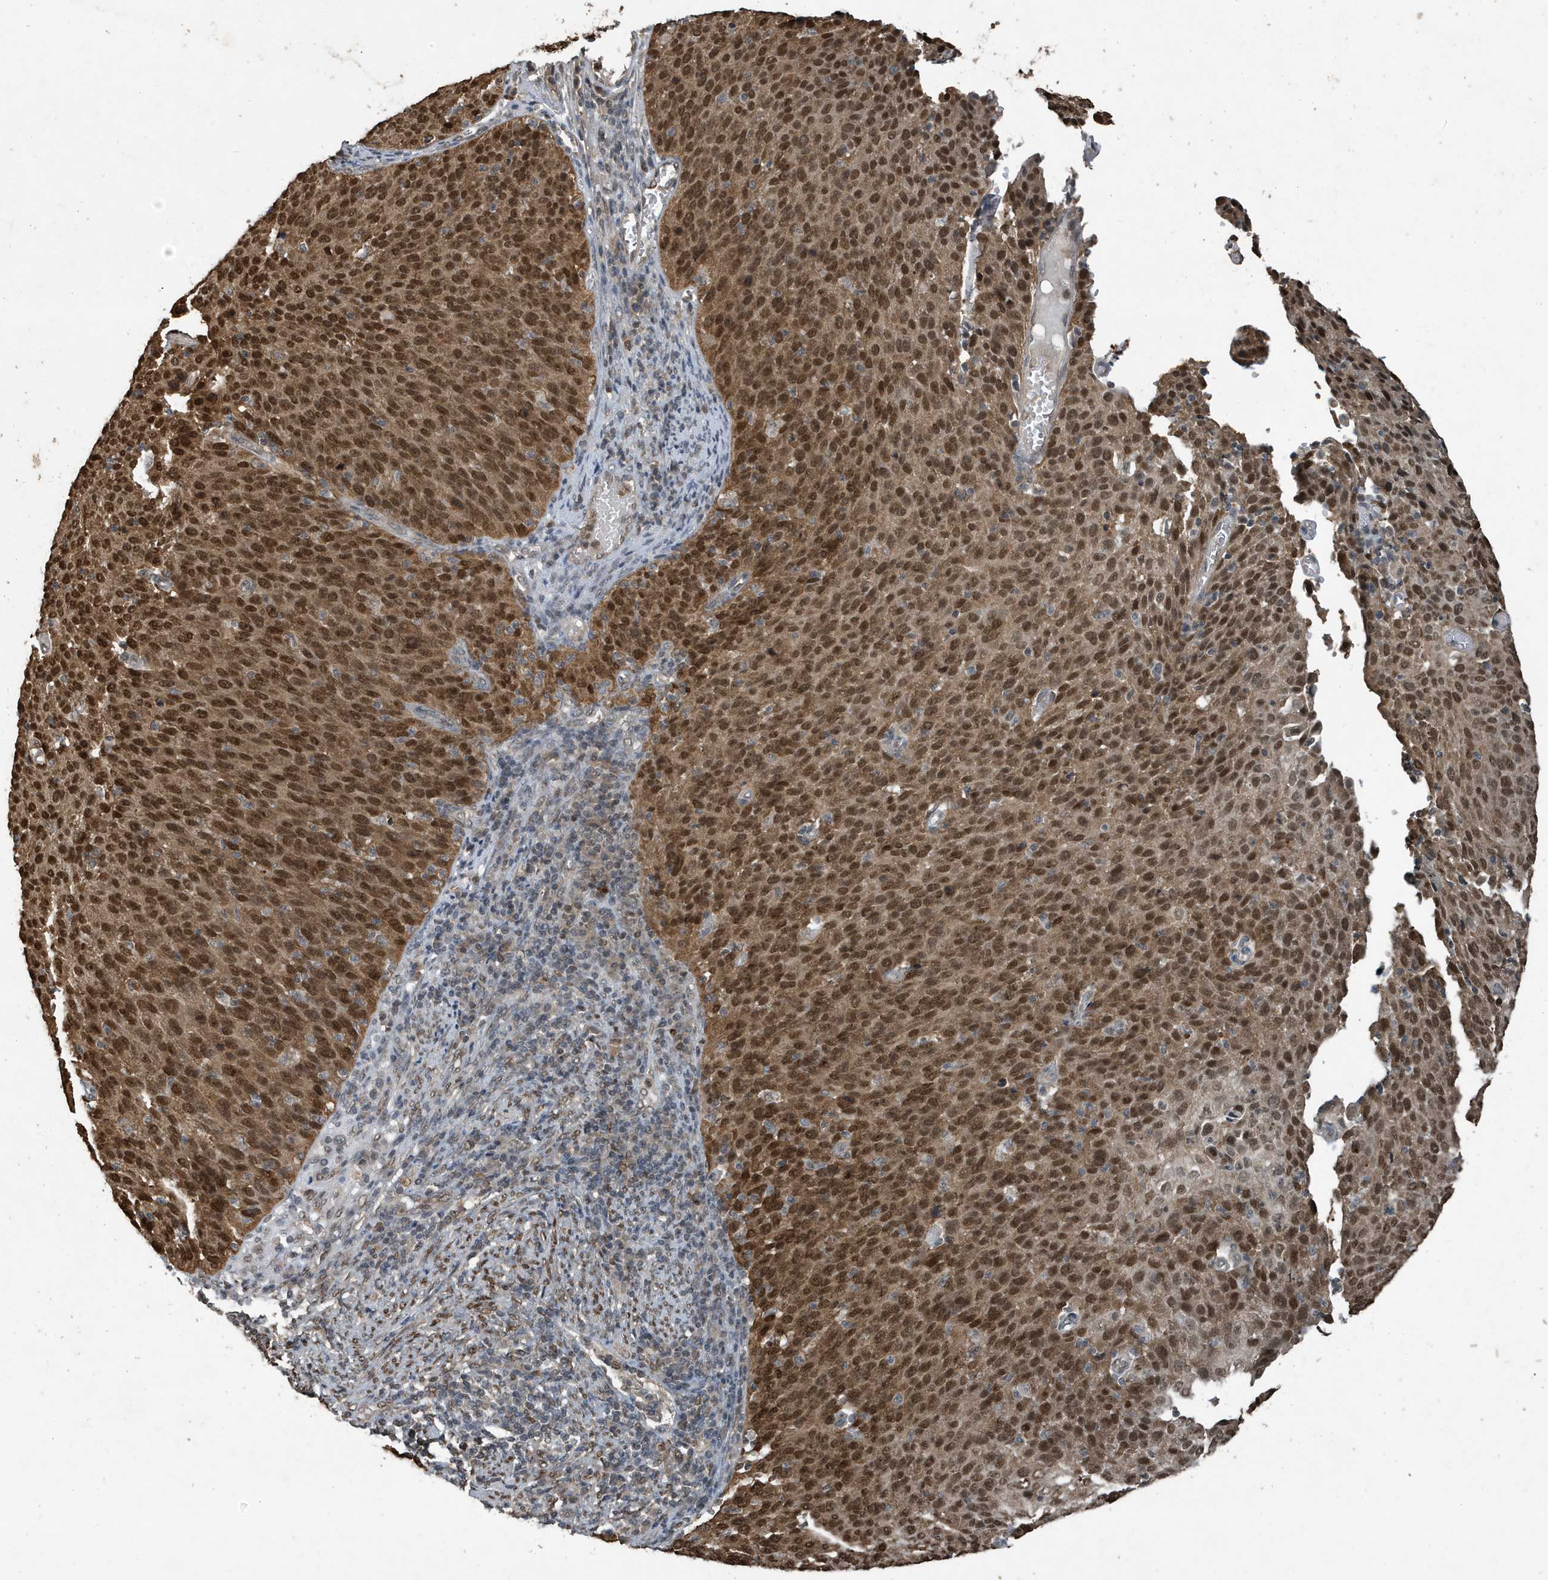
{"staining": {"intensity": "moderate", "quantity": ">75%", "location": "cytoplasmic/membranous,nuclear"}, "tissue": "cervical cancer", "cell_type": "Tumor cells", "image_type": "cancer", "snomed": [{"axis": "morphology", "description": "Squamous cell carcinoma, NOS"}, {"axis": "topography", "description": "Cervix"}], "caption": "A photomicrograph of human cervical squamous cell carcinoma stained for a protein exhibits moderate cytoplasmic/membranous and nuclear brown staining in tumor cells.", "gene": "HSPA1A", "patient": {"sex": "female", "age": 38}}